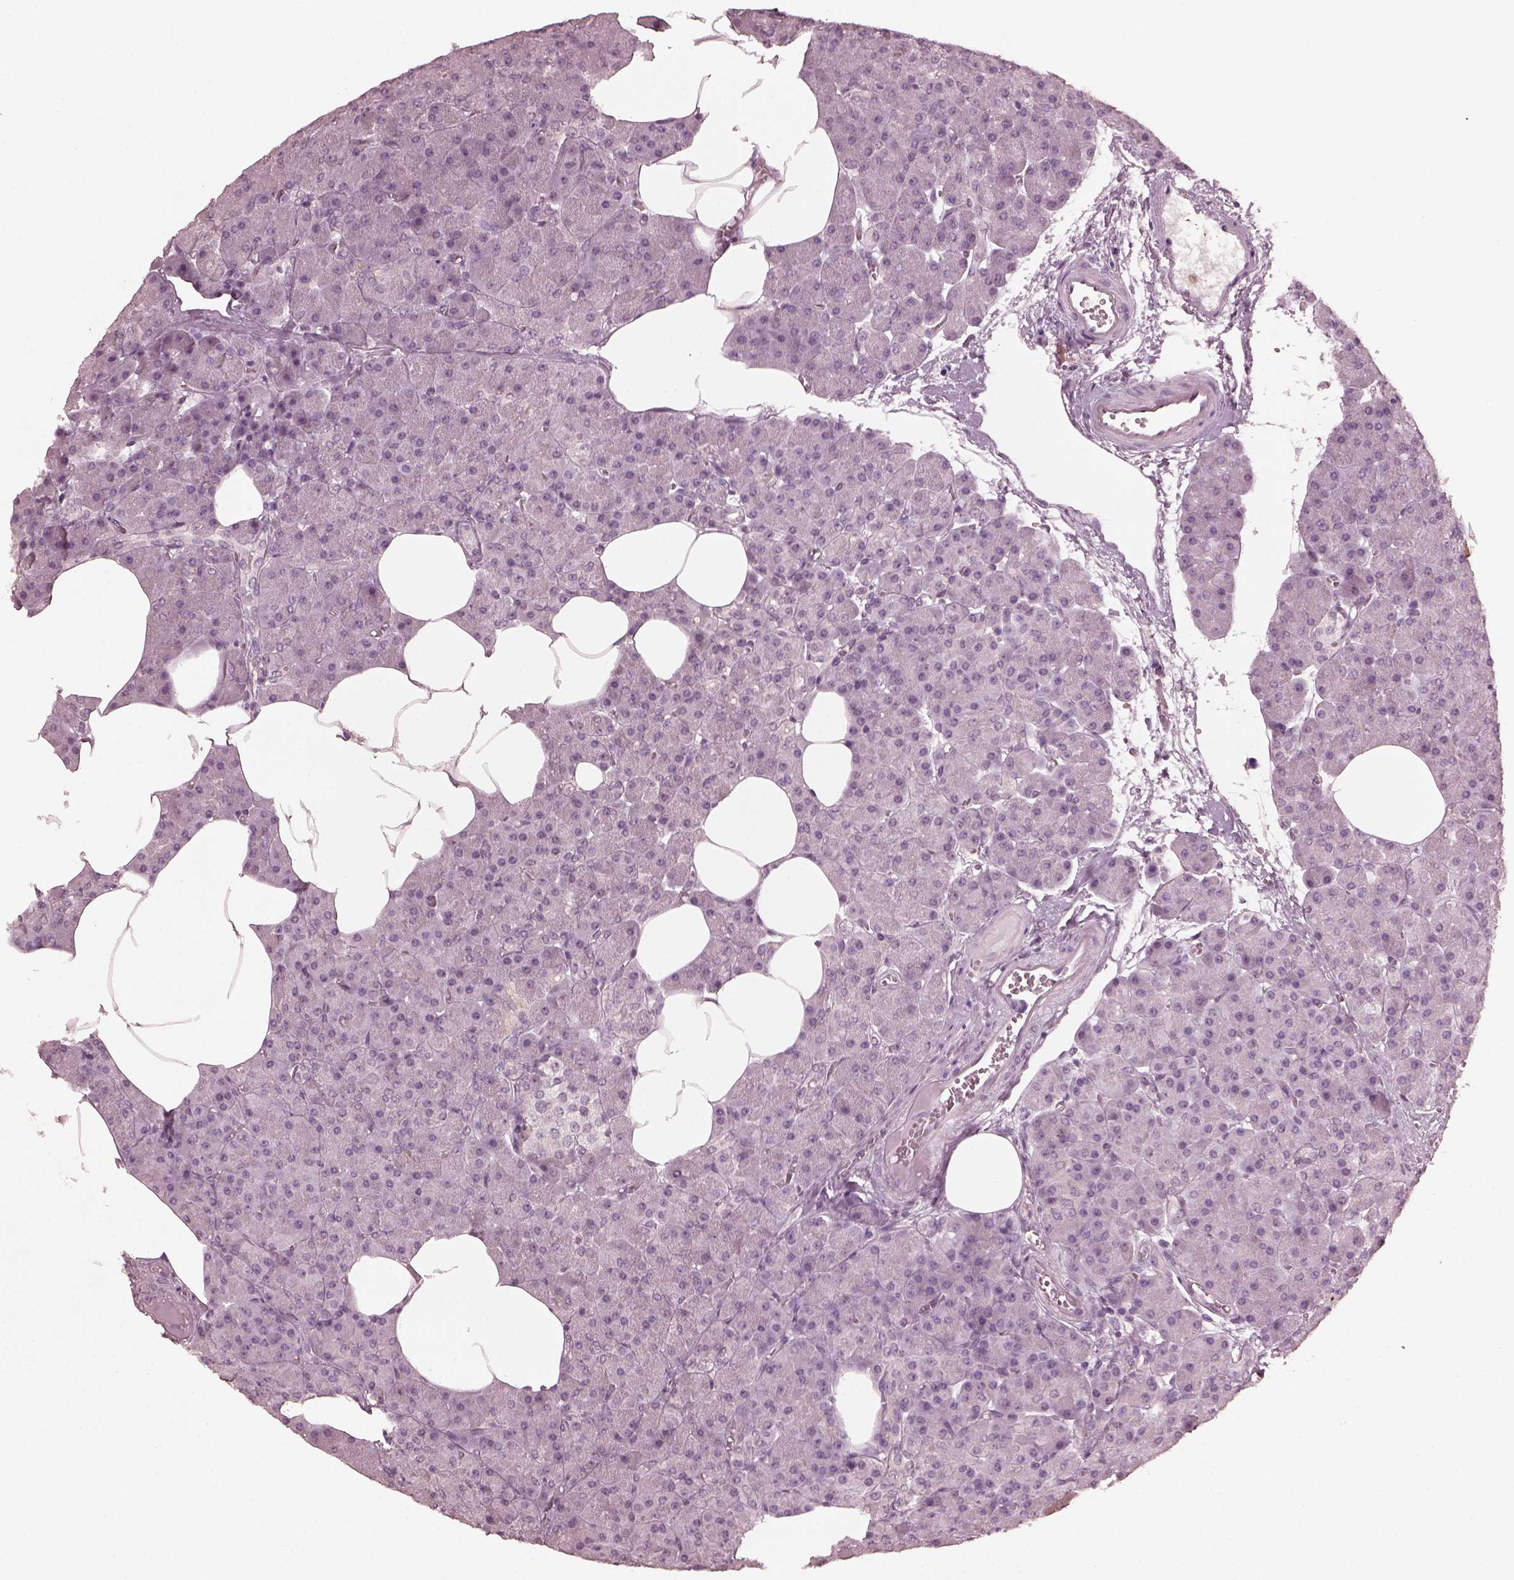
{"staining": {"intensity": "negative", "quantity": "none", "location": "none"}, "tissue": "pancreas", "cell_type": "Exocrine glandular cells", "image_type": "normal", "snomed": [{"axis": "morphology", "description": "Normal tissue, NOS"}, {"axis": "topography", "description": "Pancreas"}], "caption": "A photomicrograph of pancreas stained for a protein displays no brown staining in exocrine glandular cells. (DAB (3,3'-diaminobenzidine) immunohistochemistry, high magnification).", "gene": "KRT79", "patient": {"sex": "female", "age": 45}}